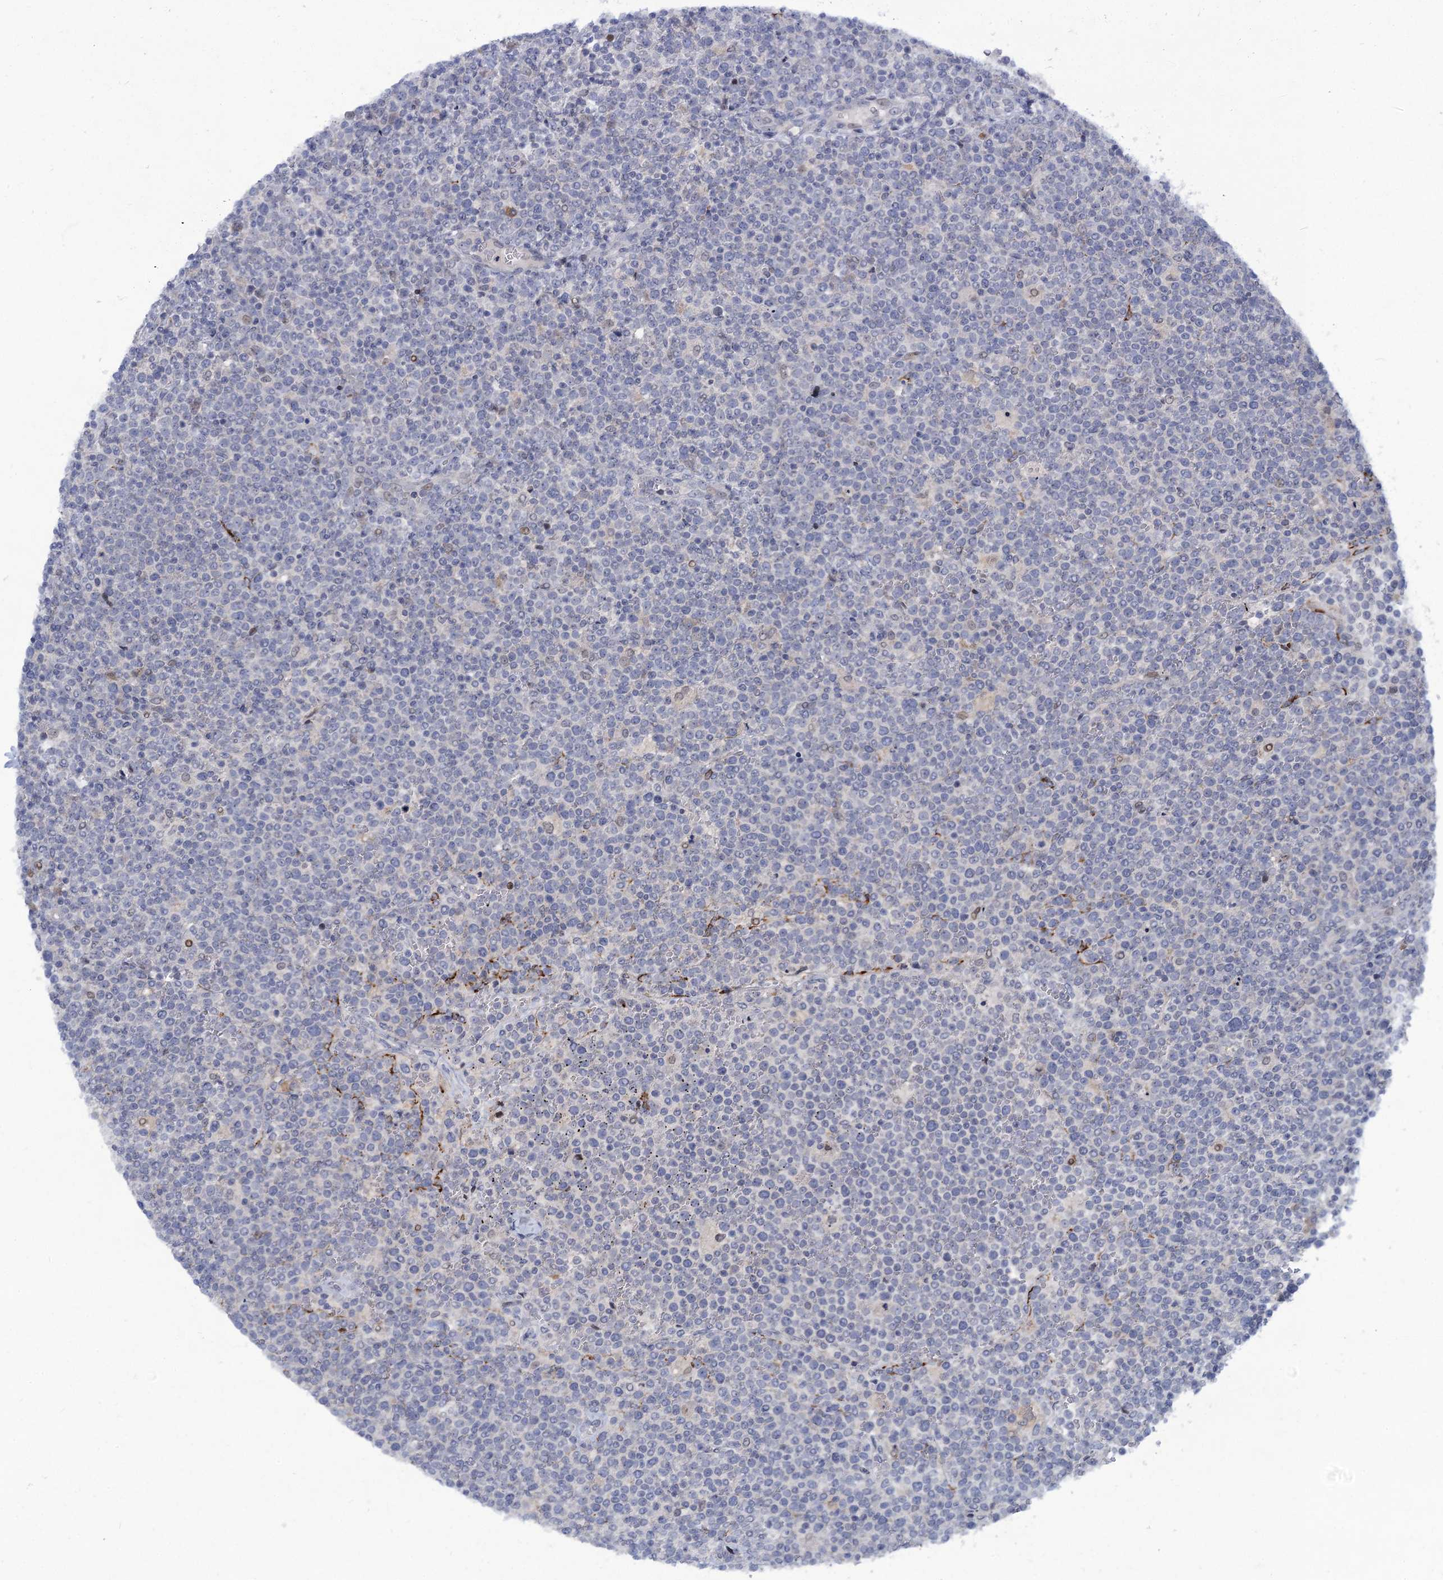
{"staining": {"intensity": "negative", "quantity": "none", "location": "none"}, "tissue": "lymphoma", "cell_type": "Tumor cells", "image_type": "cancer", "snomed": [{"axis": "morphology", "description": "Malignant lymphoma, non-Hodgkin's type, High grade"}, {"axis": "topography", "description": "Lymph node"}], "caption": "Tumor cells are negative for protein expression in human lymphoma. The staining was performed using DAB (3,3'-diaminobenzidine) to visualize the protein expression in brown, while the nuclei were stained in blue with hematoxylin (Magnification: 20x).", "gene": "QPCTL", "patient": {"sex": "male", "age": 61}}